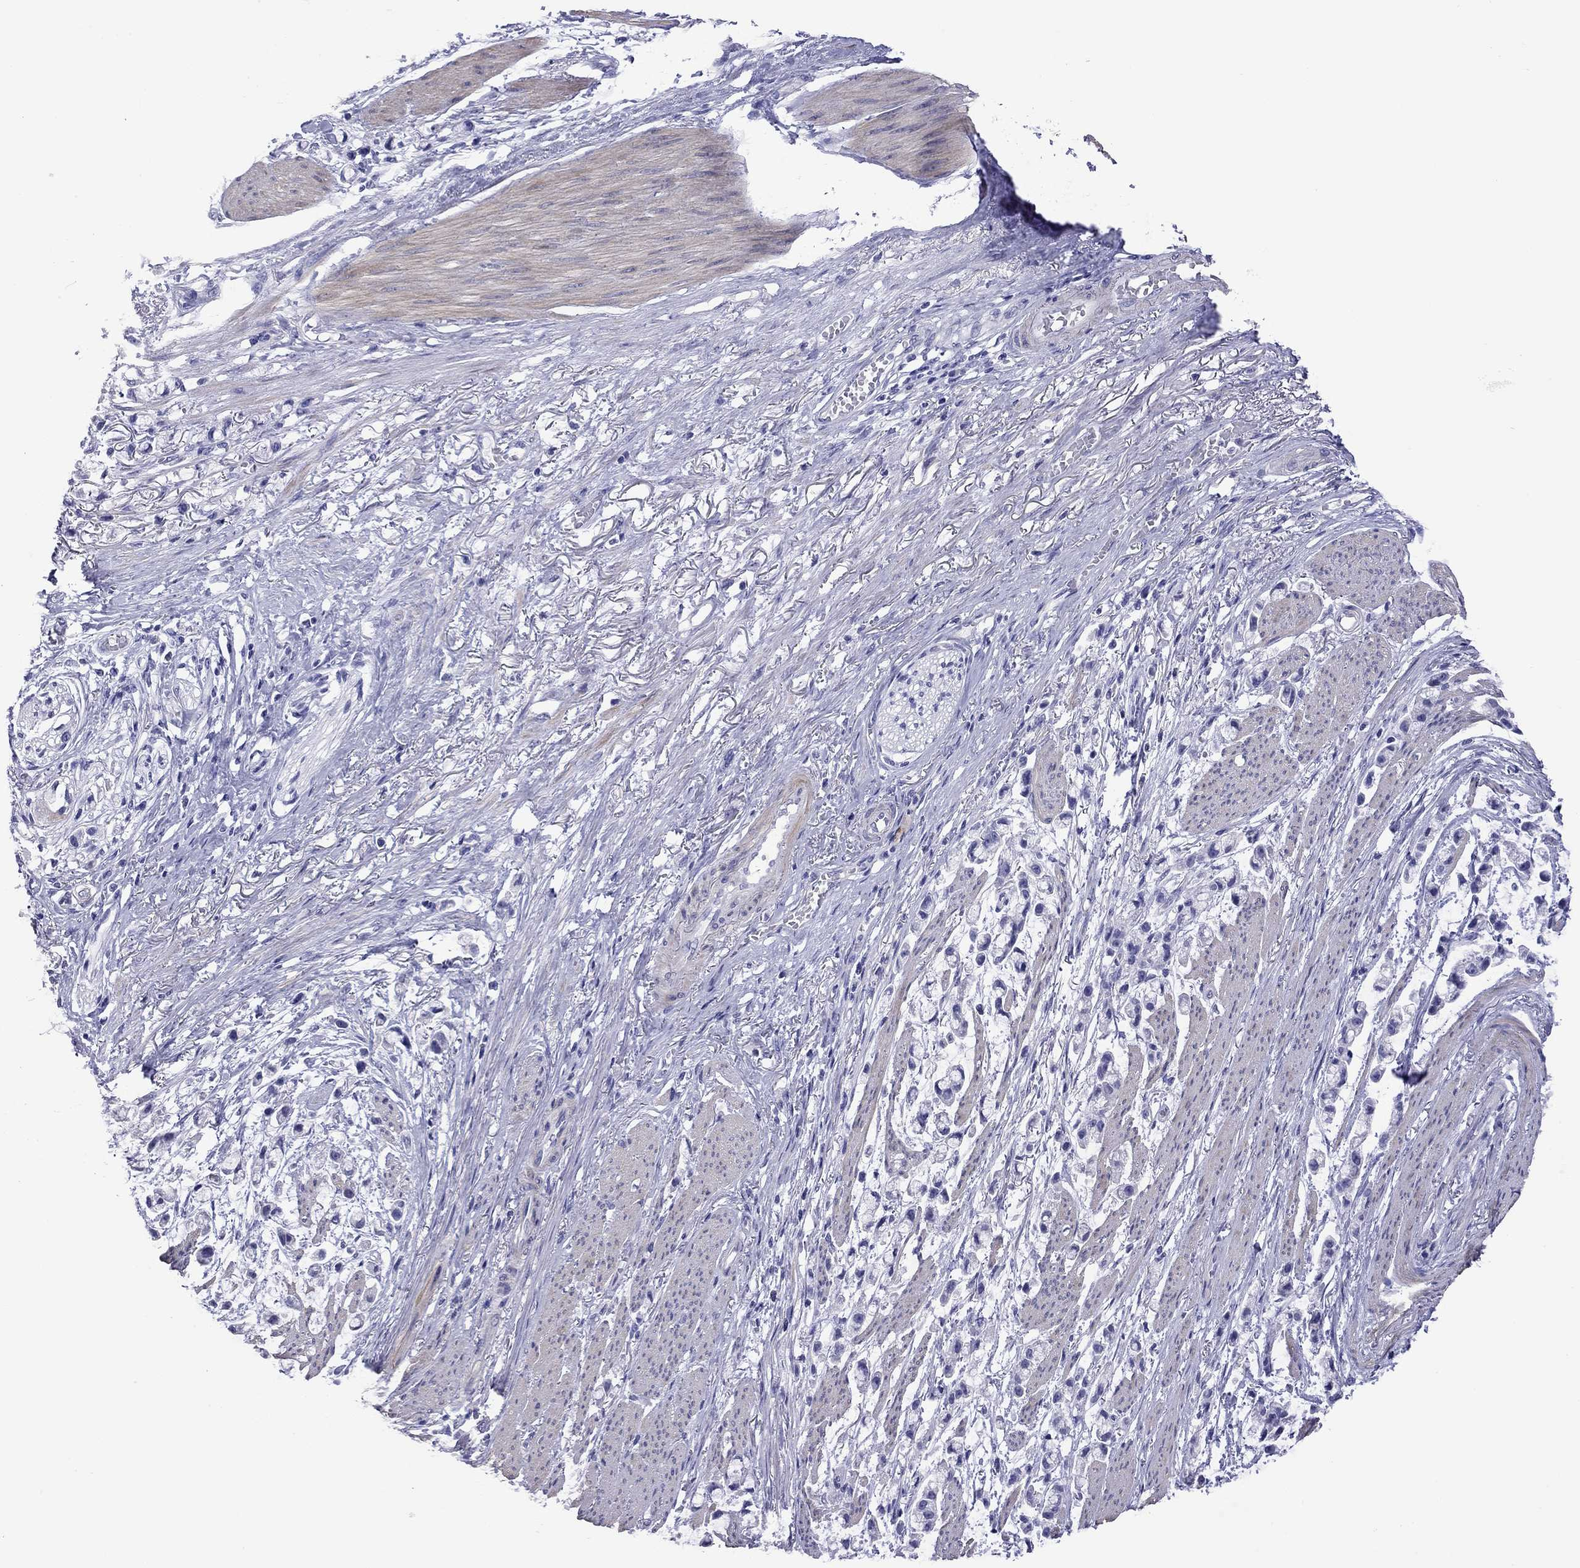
{"staining": {"intensity": "negative", "quantity": "none", "location": "none"}, "tissue": "stomach cancer", "cell_type": "Tumor cells", "image_type": "cancer", "snomed": [{"axis": "morphology", "description": "Adenocarcinoma, NOS"}, {"axis": "topography", "description": "Stomach"}], "caption": "An immunohistochemistry micrograph of stomach cancer is shown. There is no staining in tumor cells of stomach cancer.", "gene": "KIAA2012", "patient": {"sex": "female", "age": 81}}